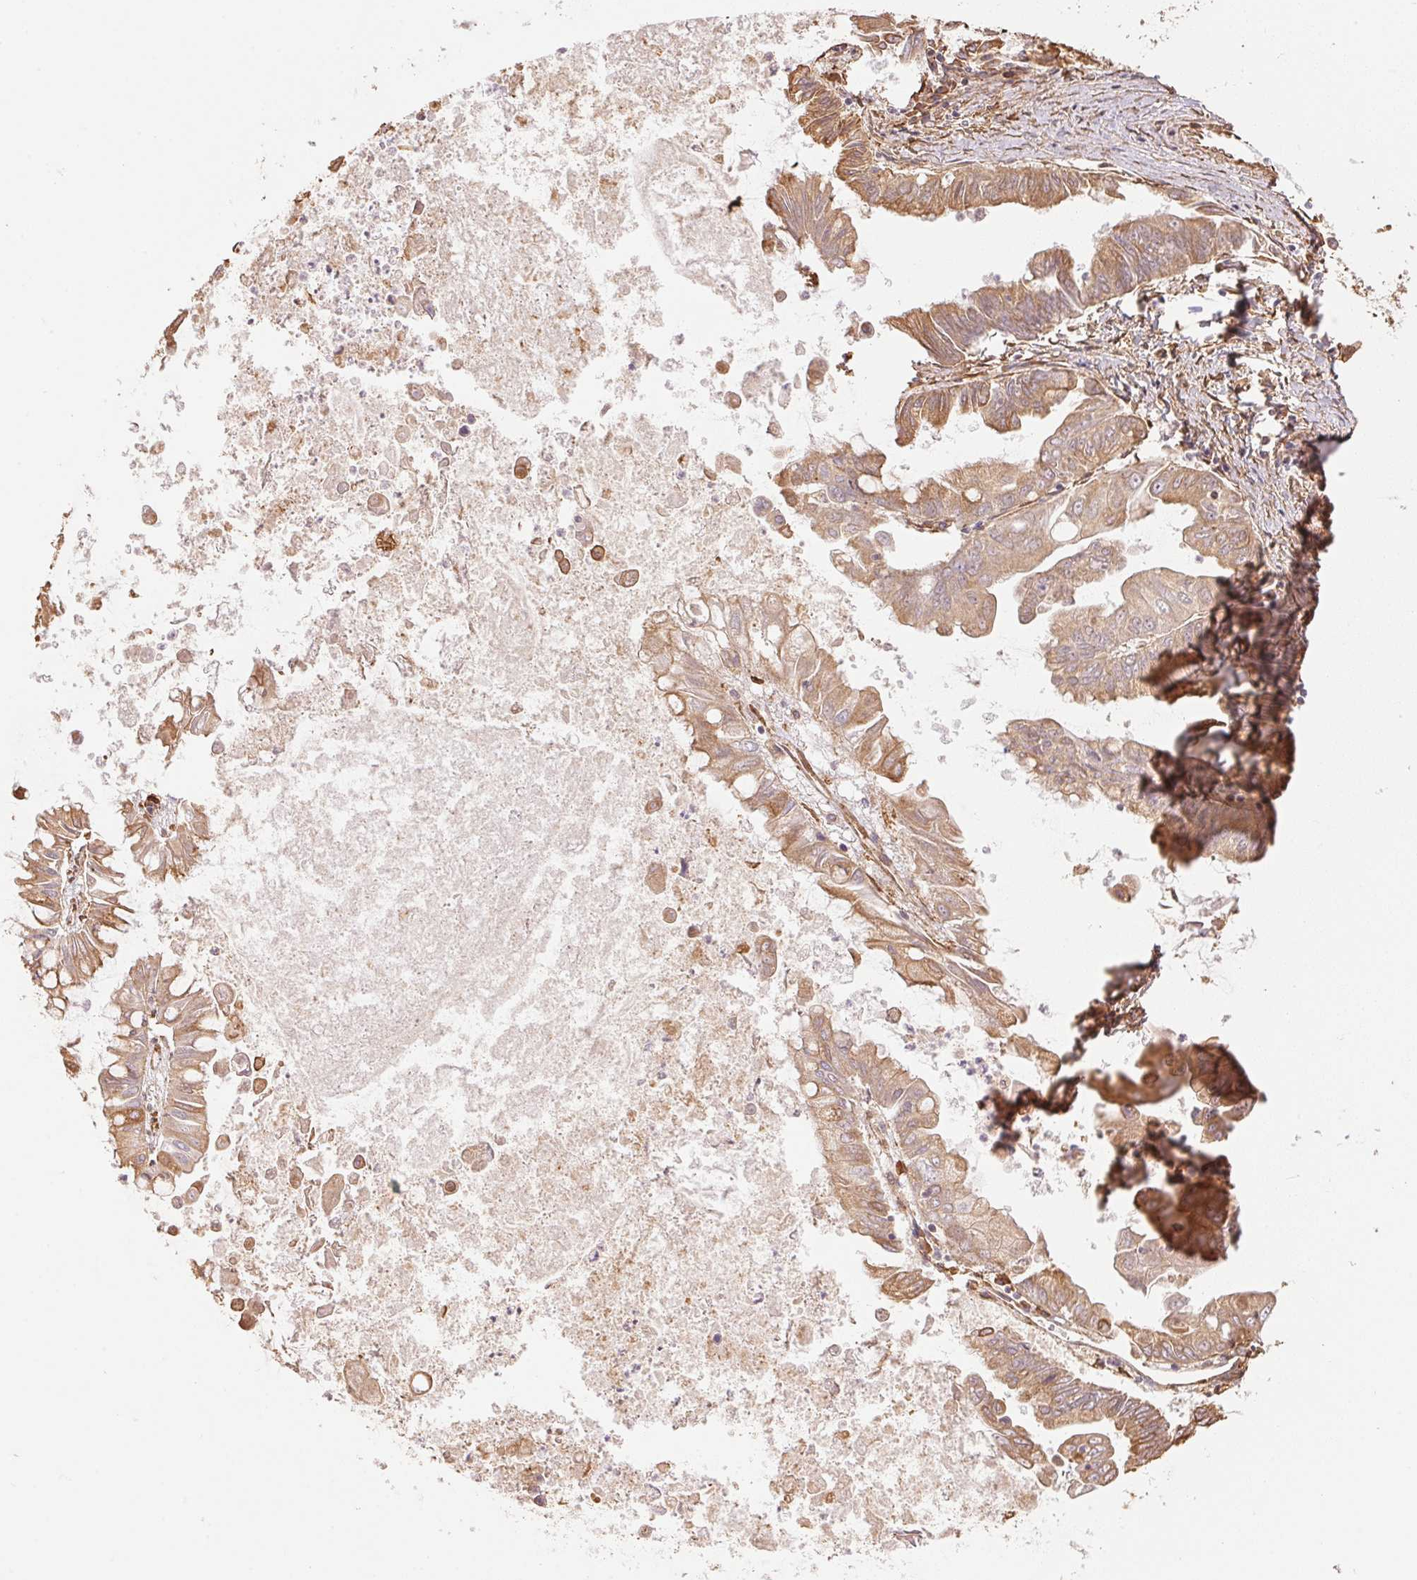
{"staining": {"intensity": "moderate", "quantity": ">75%", "location": "cytoplasmic/membranous"}, "tissue": "stomach cancer", "cell_type": "Tumor cells", "image_type": "cancer", "snomed": [{"axis": "morphology", "description": "Adenocarcinoma, NOS"}, {"axis": "topography", "description": "Stomach, upper"}], "caption": "Immunohistochemical staining of human stomach cancer displays medium levels of moderate cytoplasmic/membranous protein staining in about >75% of tumor cells. (Stains: DAB (3,3'-diaminobenzidine) in brown, nuclei in blue, Microscopy: brightfield microscopy at high magnification).", "gene": "C6orf163", "patient": {"sex": "male", "age": 80}}